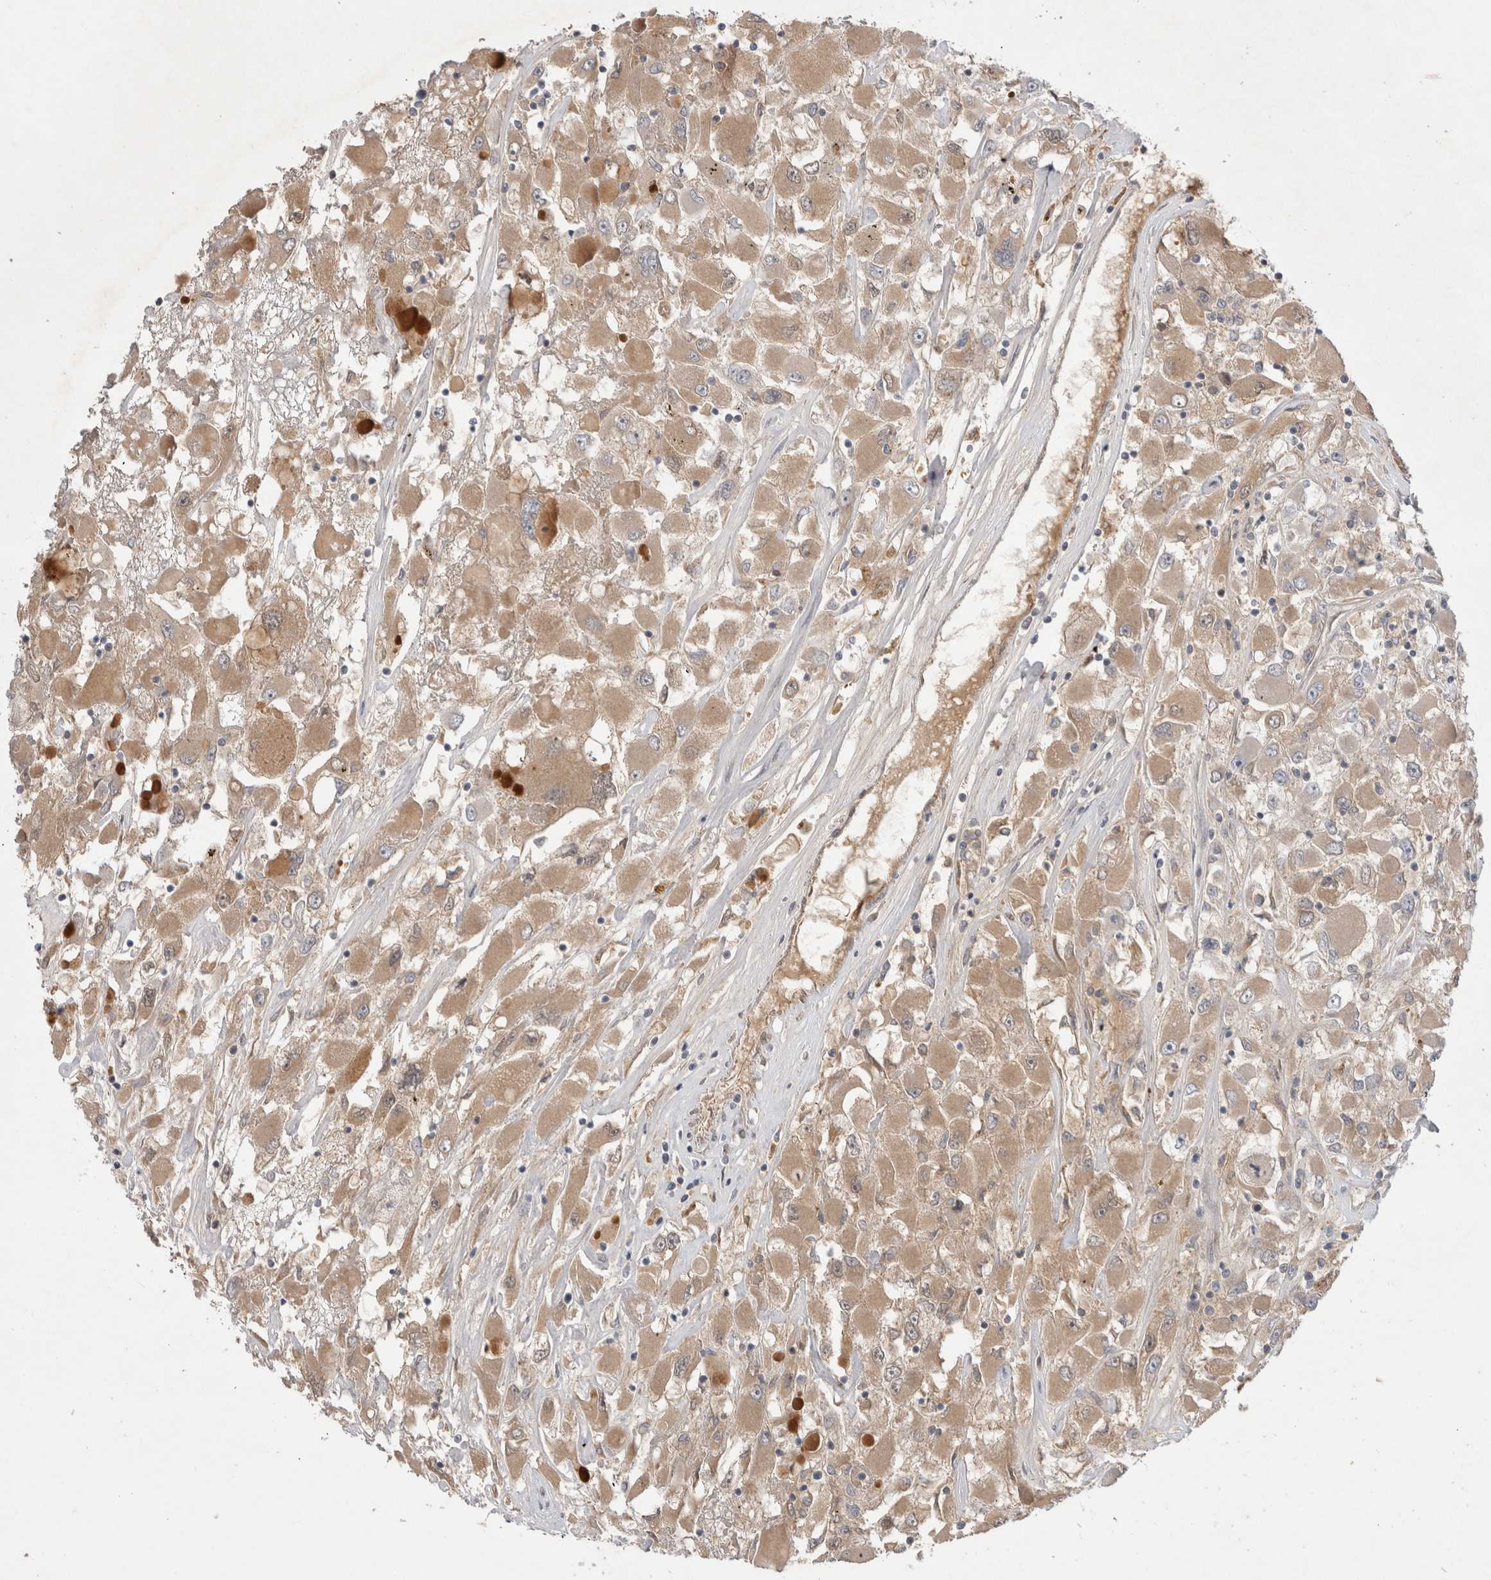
{"staining": {"intensity": "weak", "quantity": ">75%", "location": "cytoplasmic/membranous"}, "tissue": "renal cancer", "cell_type": "Tumor cells", "image_type": "cancer", "snomed": [{"axis": "morphology", "description": "Adenocarcinoma, NOS"}, {"axis": "topography", "description": "Kidney"}], "caption": "A brown stain shows weak cytoplasmic/membranous expression of a protein in renal cancer tumor cells.", "gene": "PLEKHM1", "patient": {"sex": "female", "age": 52}}